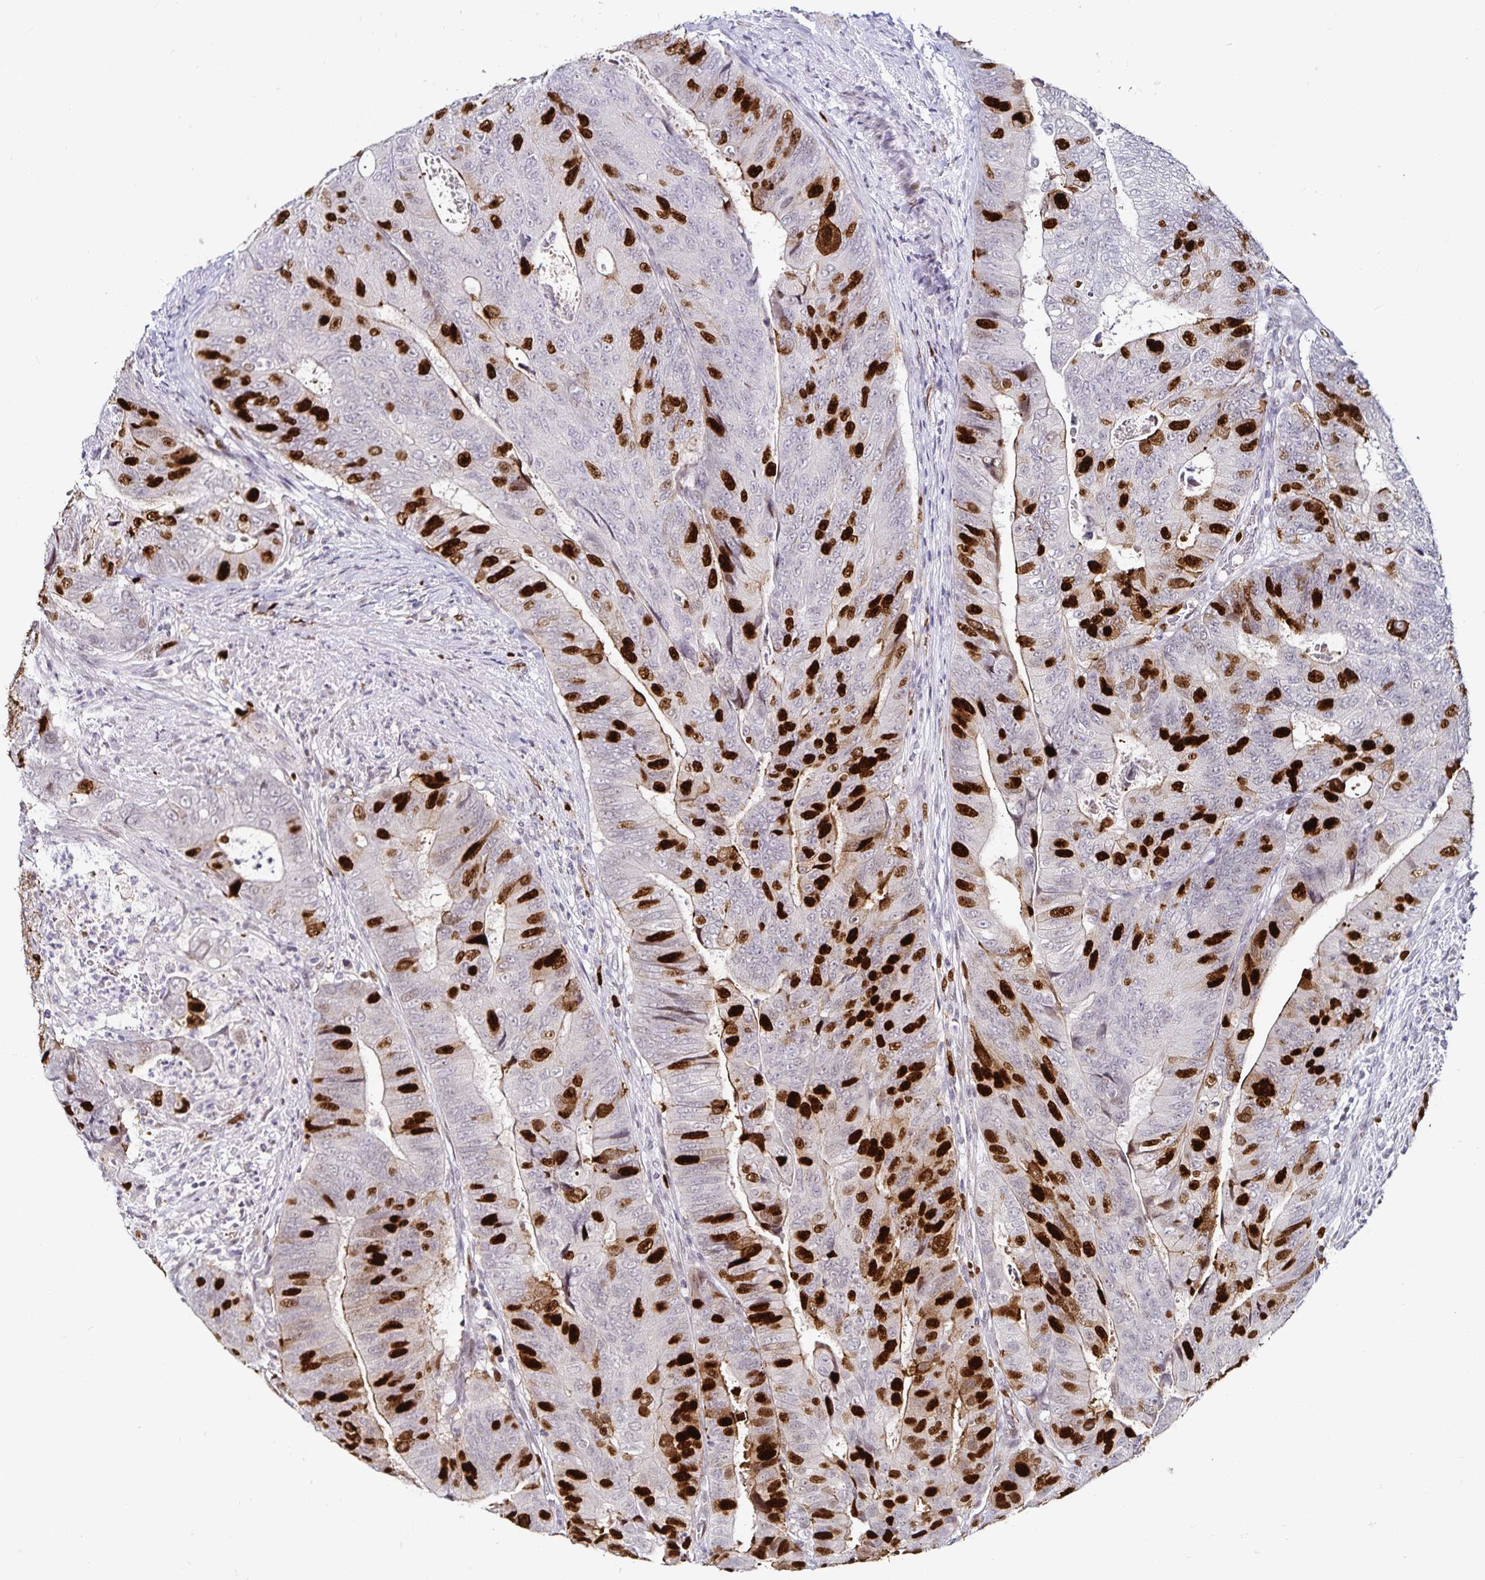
{"staining": {"intensity": "strong", "quantity": "25%-75%", "location": "nuclear"}, "tissue": "colorectal cancer", "cell_type": "Tumor cells", "image_type": "cancer", "snomed": [{"axis": "morphology", "description": "Adenocarcinoma, NOS"}, {"axis": "topography", "description": "Colon"}], "caption": "Colorectal cancer stained for a protein (brown) reveals strong nuclear positive expression in approximately 25%-75% of tumor cells.", "gene": "ANLN", "patient": {"sex": "female", "age": 48}}